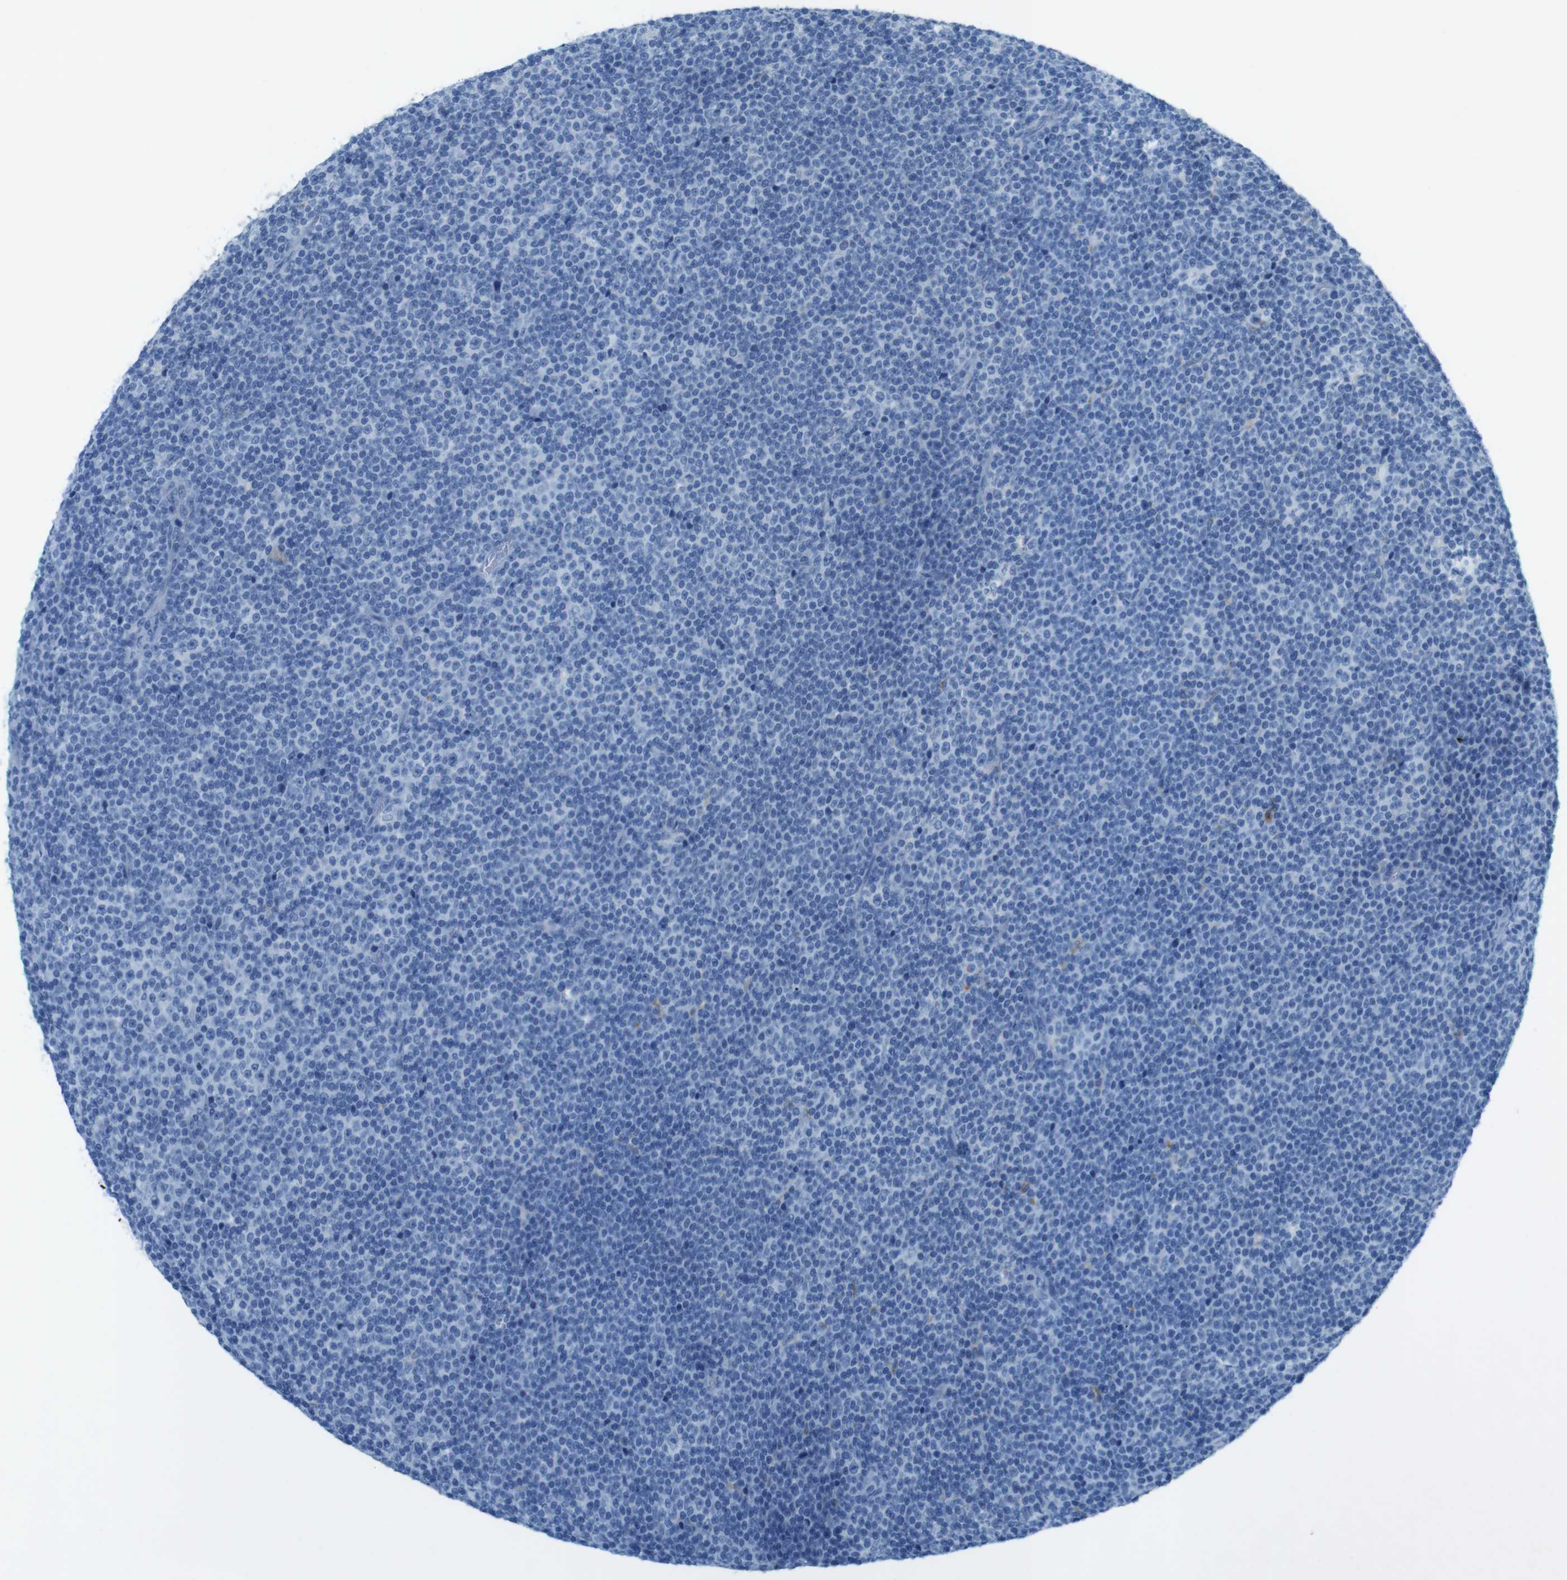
{"staining": {"intensity": "negative", "quantity": "none", "location": "none"}, "tissue": "lymphoma", "cell_type": "Tumor cells", "image_type": "cancer", "snomed": [{"axis": "morphology", "description": "Malignant lymphoma, non-Hodgkin's type, Low grade"}, {"axis": "topography", "description": "Lymph node"}], "caption": "There is no significant staining in tumor cells of lymphoma.", "gene": "CD320", "patient": {"sex": "female", "age": 67}}